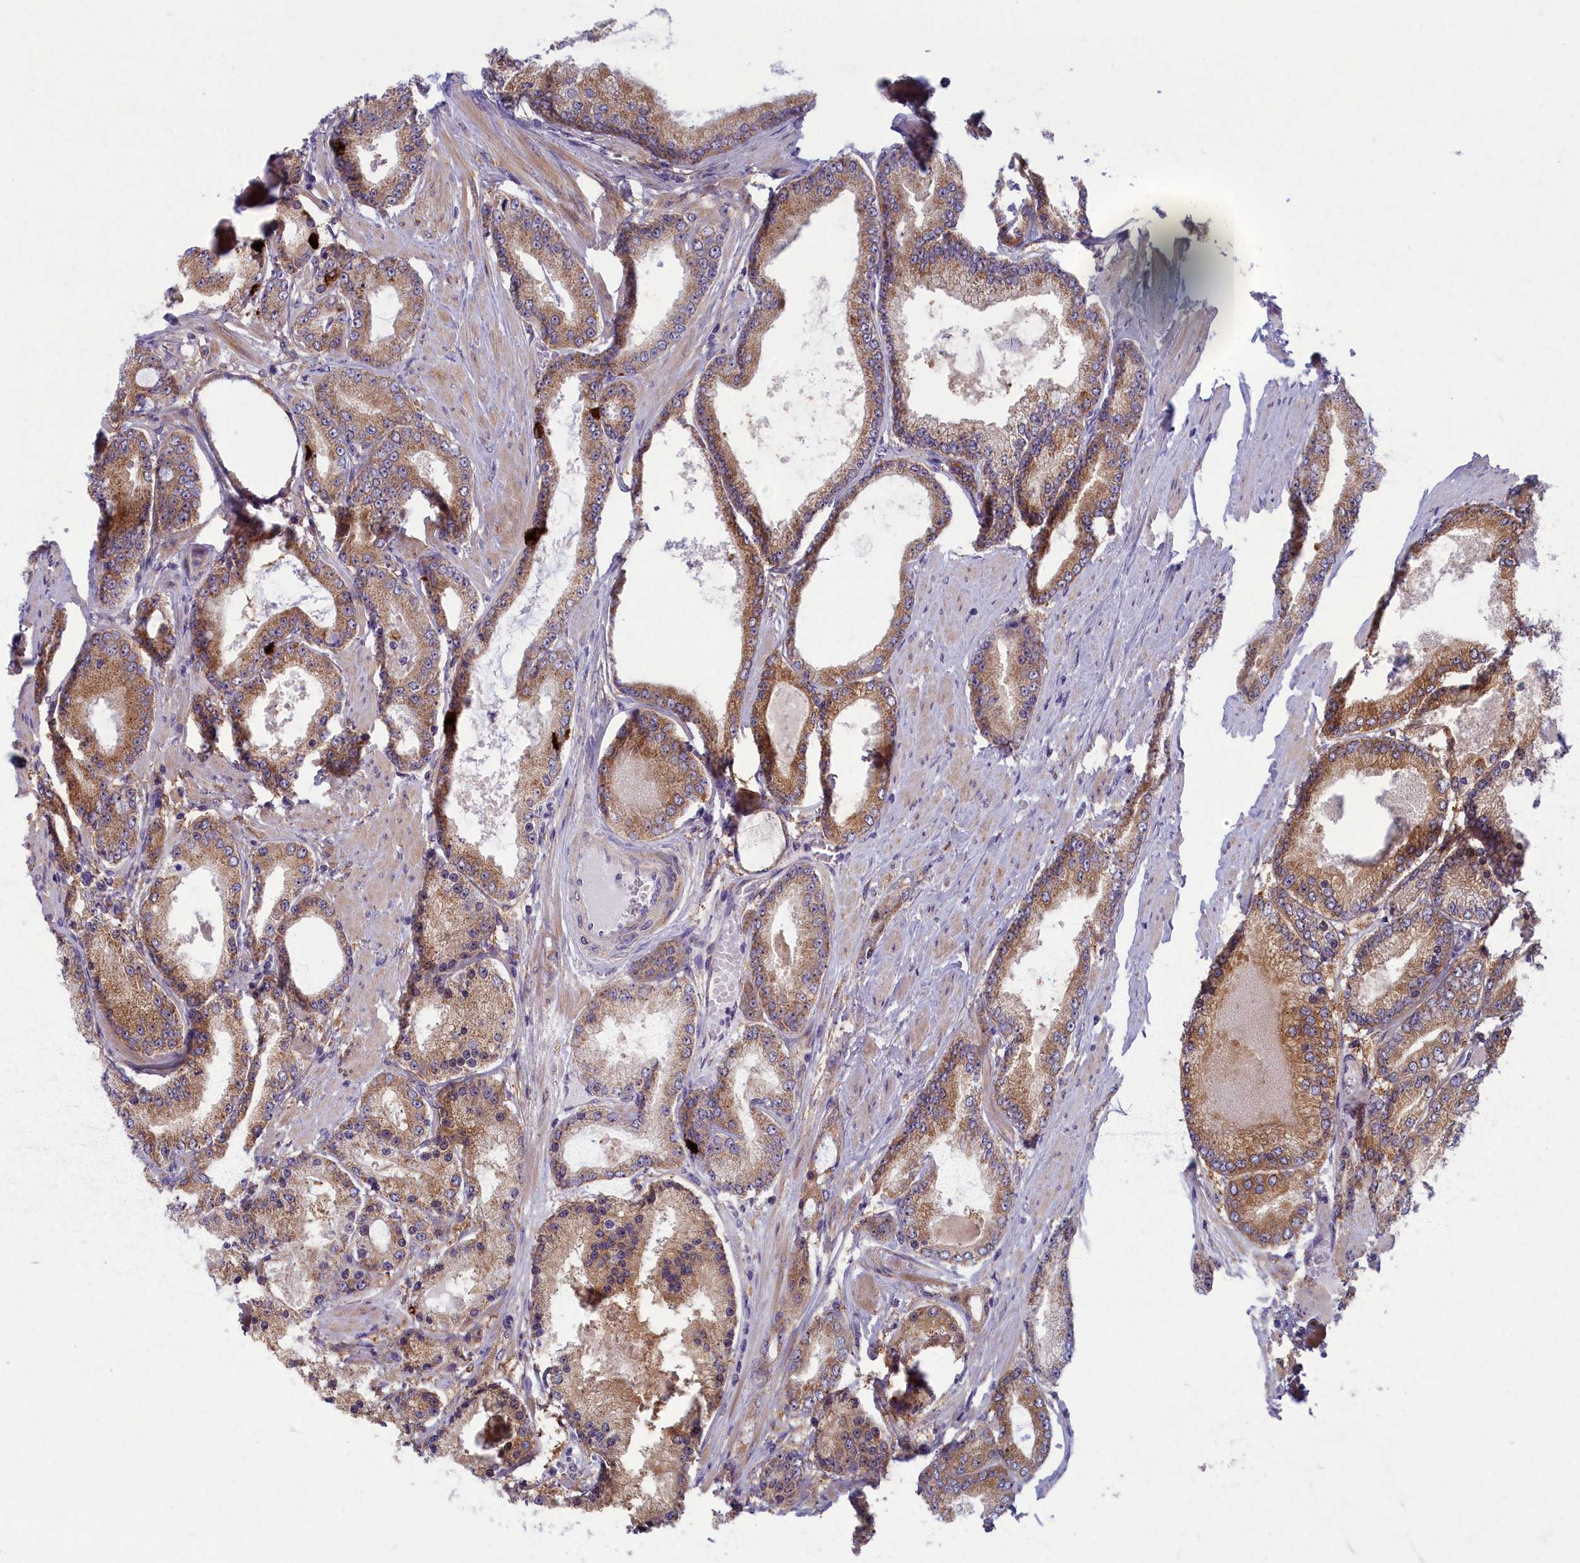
{"staining": {"intensity": "strong", "quantity": ">75%", "location": "cytoplasmic/membranous"}, "tissue": "prostate cancer", "cell_type": "Tumor cells", "image_type": "cancer", "snomed": [{"axis": "morphology", "description": "Adenocarcinoma, High grade"}, {"axis": "topography", "description": "Prostate"}], "caption": "Immunohistochemistry (IHC) image of human adenocarcinoma (high-grade) (prostate) stained for a protein (brown), which exhibits high levels of strong cytoplasmic/membranous expression in about >75% of tumor cells.", "gene": "MRPS25", "patient": {"sex": "male", "age": 59}}